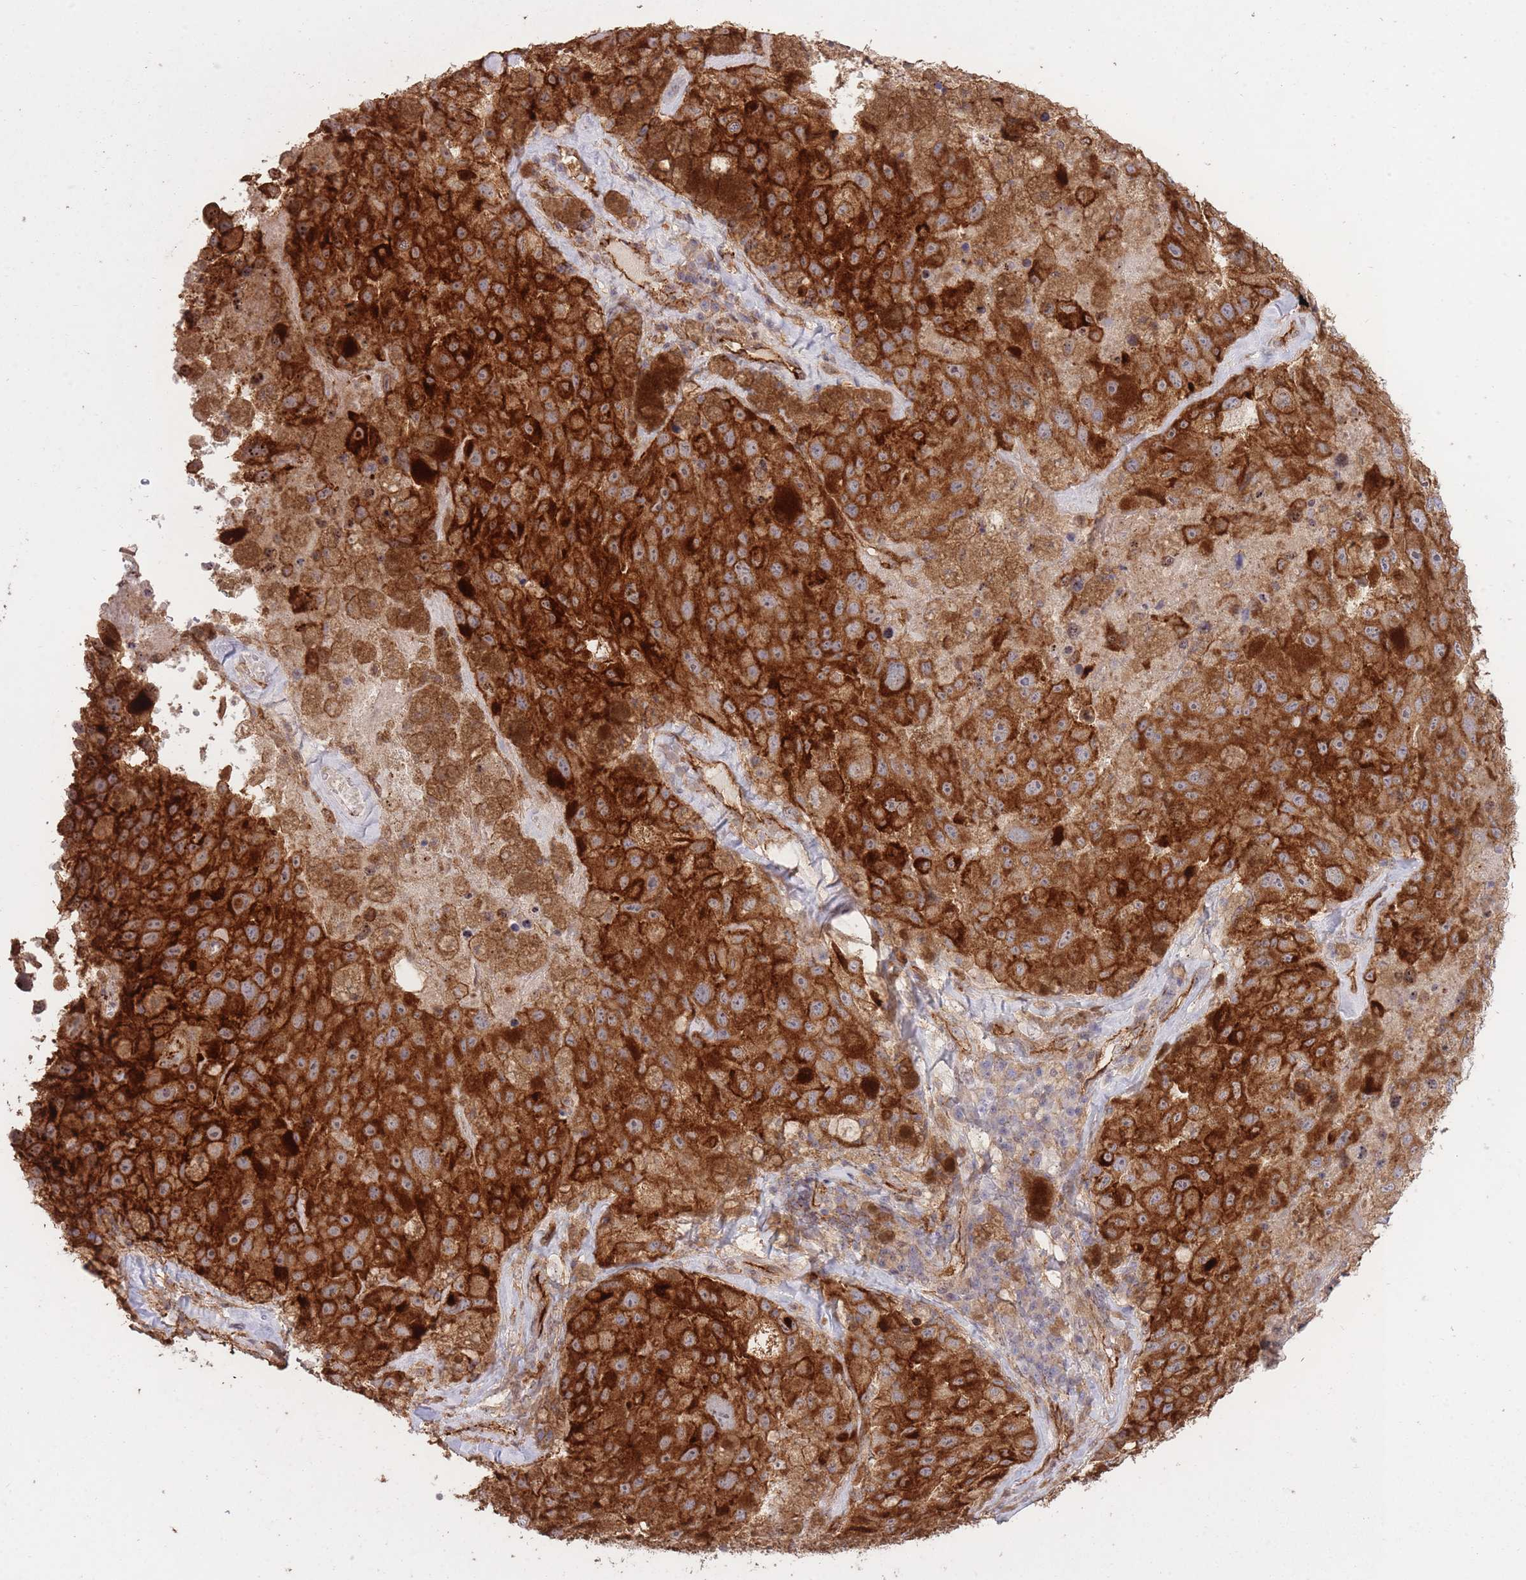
{"staining": {"intensity": "strong", "quantity": ">75%", "location": "cytoplasmic/membranous"}, "tissue": "melanoma", "cell_type": "Tumor cells", "image_type": "cancer", "snomed": [{"axis": "morphology", "description": "Malignant melanoma, Metastatic site"}, {"axis": "topography", "description": "Lymph node"}], "caption": "IHC of melanoma exhibits high levels of strong cytoplasmic/membranous staining in approximately >75% of tumor cells.", "gene": "PLD1", "patient": {"sex": "male", "age": 62}}